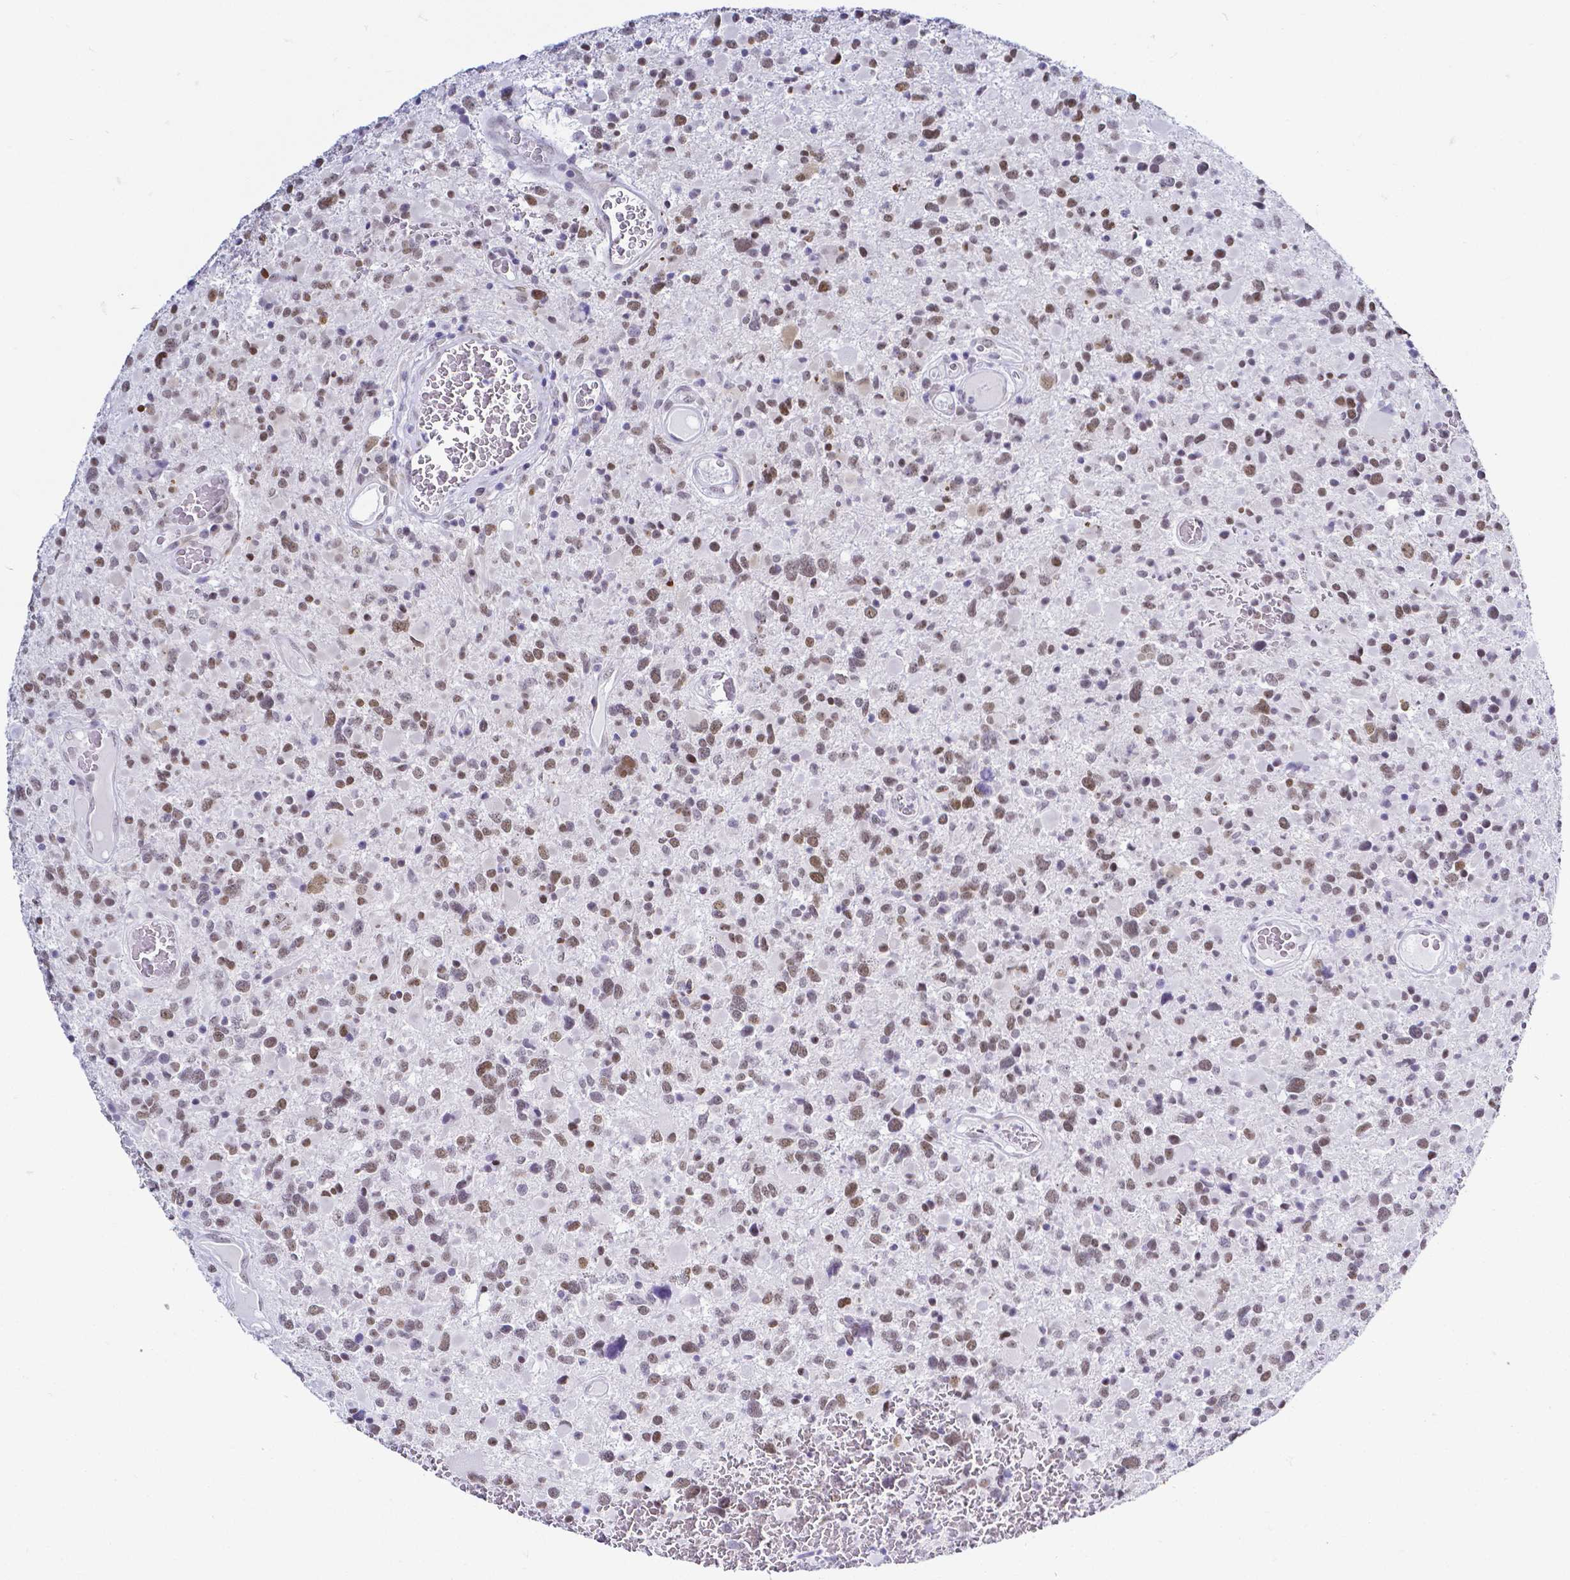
{"staining": {"intensity": "moderate", "quantity": "25%-75%", "location": "nuclear"}, "tissue": "glioma", "cell_type": "Tumor cells", "image_type": "cancer", "snomed": [{"axis": "morphology", "description": "Glioma, malignant, High grade"}, {"axis": "topography", "description": "Brain"}], "caption": "IHC of human high-grade glioma (malignant) displays medium levels of moderate nuclear positivity in approximately 25%-75% of tumor cells.", "gene": "FAM83G", "patient": {"sex": "female", "age": 40}}